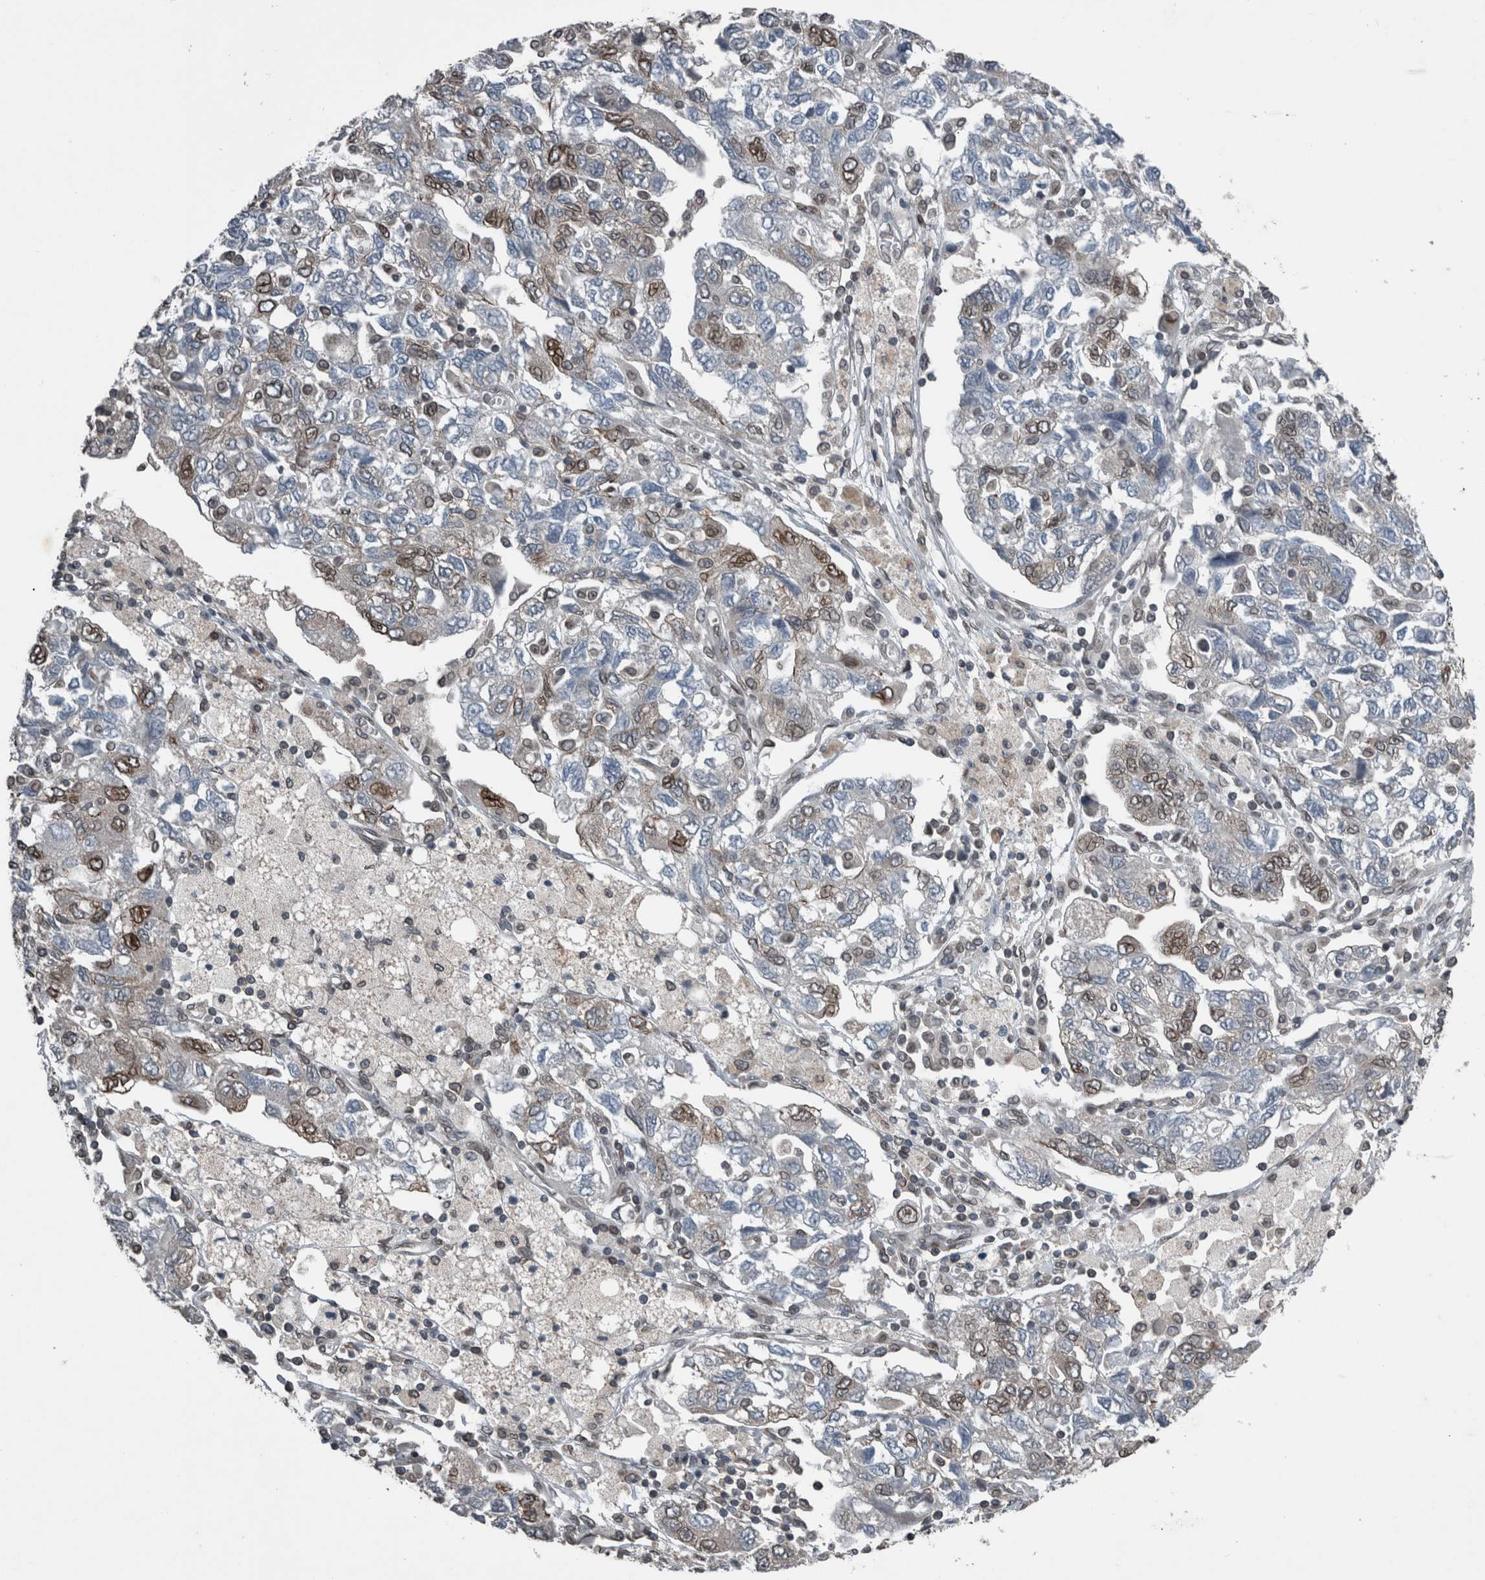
{"staining": {"intensity": "moderate", "quantity": "25%-75%", "location": "cytoplasmic/membranous,nuclear"}, "tissue": "ovarian cancer", "cell_type": "Tumor cells", "image_type": "cancer", "snomed": [{"axis": "morphology", "description": "Carcinoma, NOS"}, {"axis": "morphology", "description": "Cystadenocarcinoma, serous, NOS"}, {"axis": "topography", "description": "Ovary"}], "caption": "A brown stain highlights moderate cytoplasmic/membranous and nuclear positivity of a protein in ovarian carcinoma tumor cells.", "gene": "RANBP2", "patient": {"sex": "female", "age": 69}}